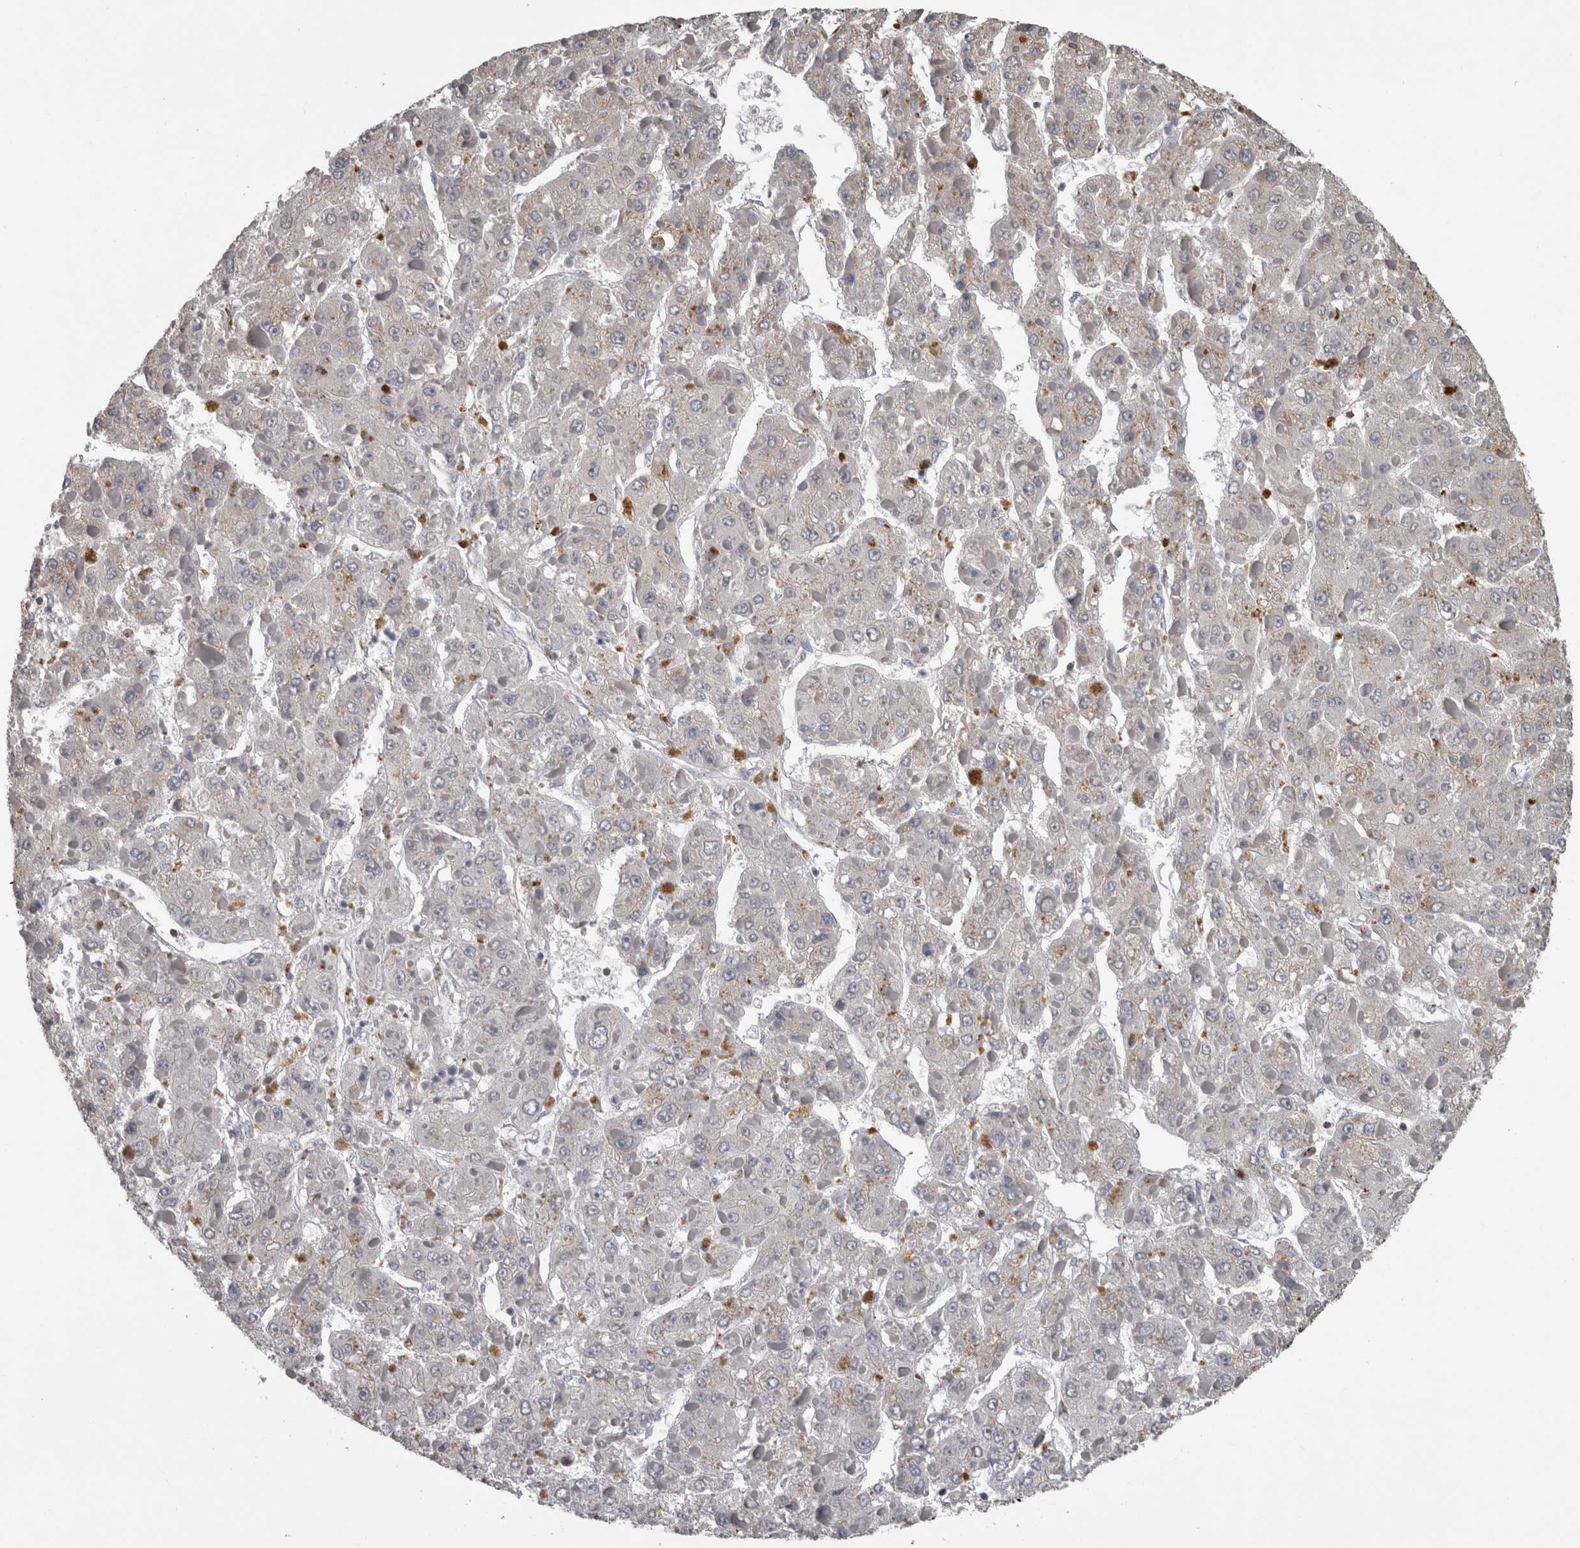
{"staining": {"intensity": "negative", "quantity": "none", "location": "none"}, "tissue": "liver cancer", "cell_type": "Tumor cells", "image_type": "cancer", "snomed": [{"axis": "morphology", "description": "Carcinoma, Hepatocellular, NOS"}, {"axis": "topography", "description": "Liver"}], "caption": "A histopathology image of liver cancer (hepatocellular carcinoma) stained for a protein exhibits no brown staining in tumor cells.", "gene": "NAAA", "patient": {"sex": "female", "age": 73}}